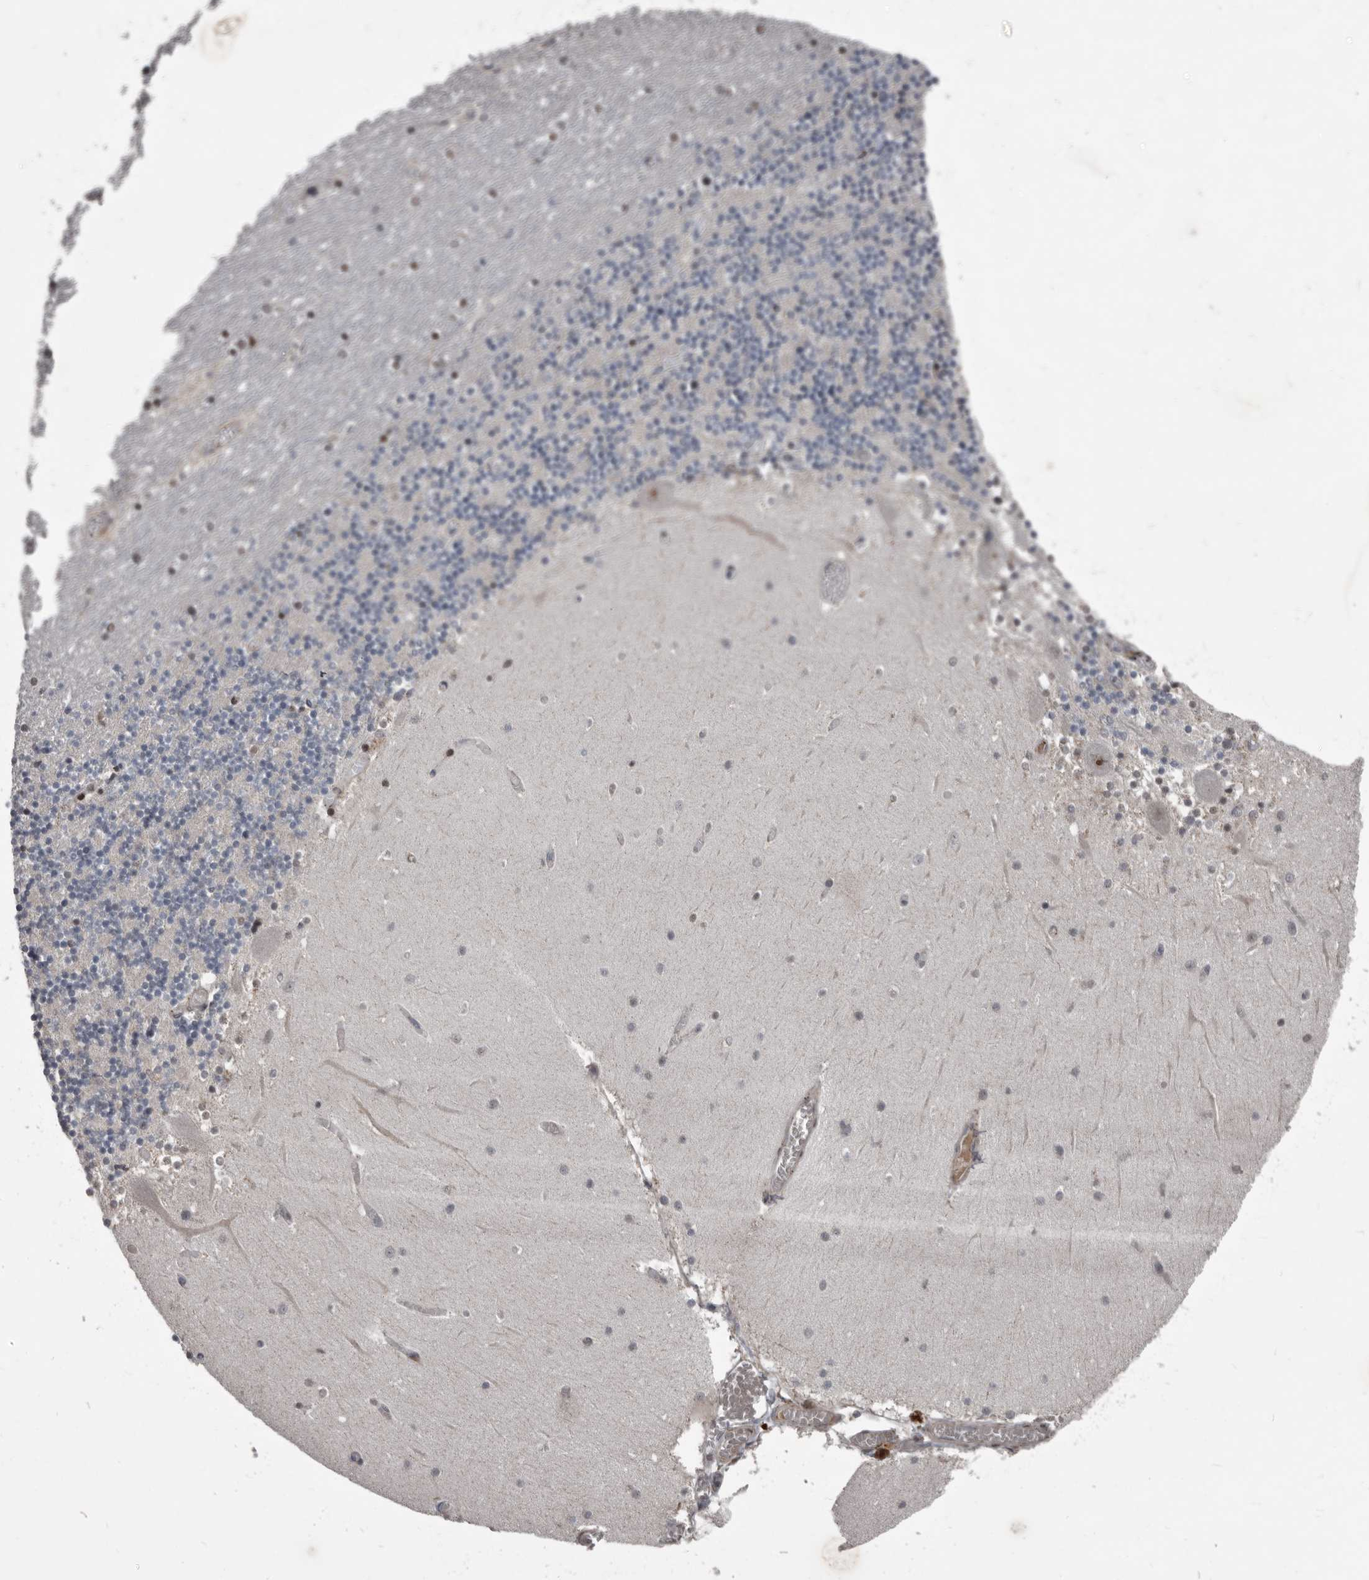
{"staining": {"intensity": "negative", "quantity": "none", "location": "none"}, "tissue": "cerebellum", "cell_type": "Cells in granular layer", "image_type": "normal", "snomed": [{"axis": "morphology", "description": "Normal tissue, NOS"}, {"axis": "topography", "description": "Cerebellum"}], "caption": "A photomicrograph of human cerebellum is negative for staining in cells in granular layer. (DAB (3,3'-diaminobenzidine) immunohistochemistry with hematoxylin counter stain).", "gene": "CHD1L", "patient": {"sex": "female", "age": 28}}